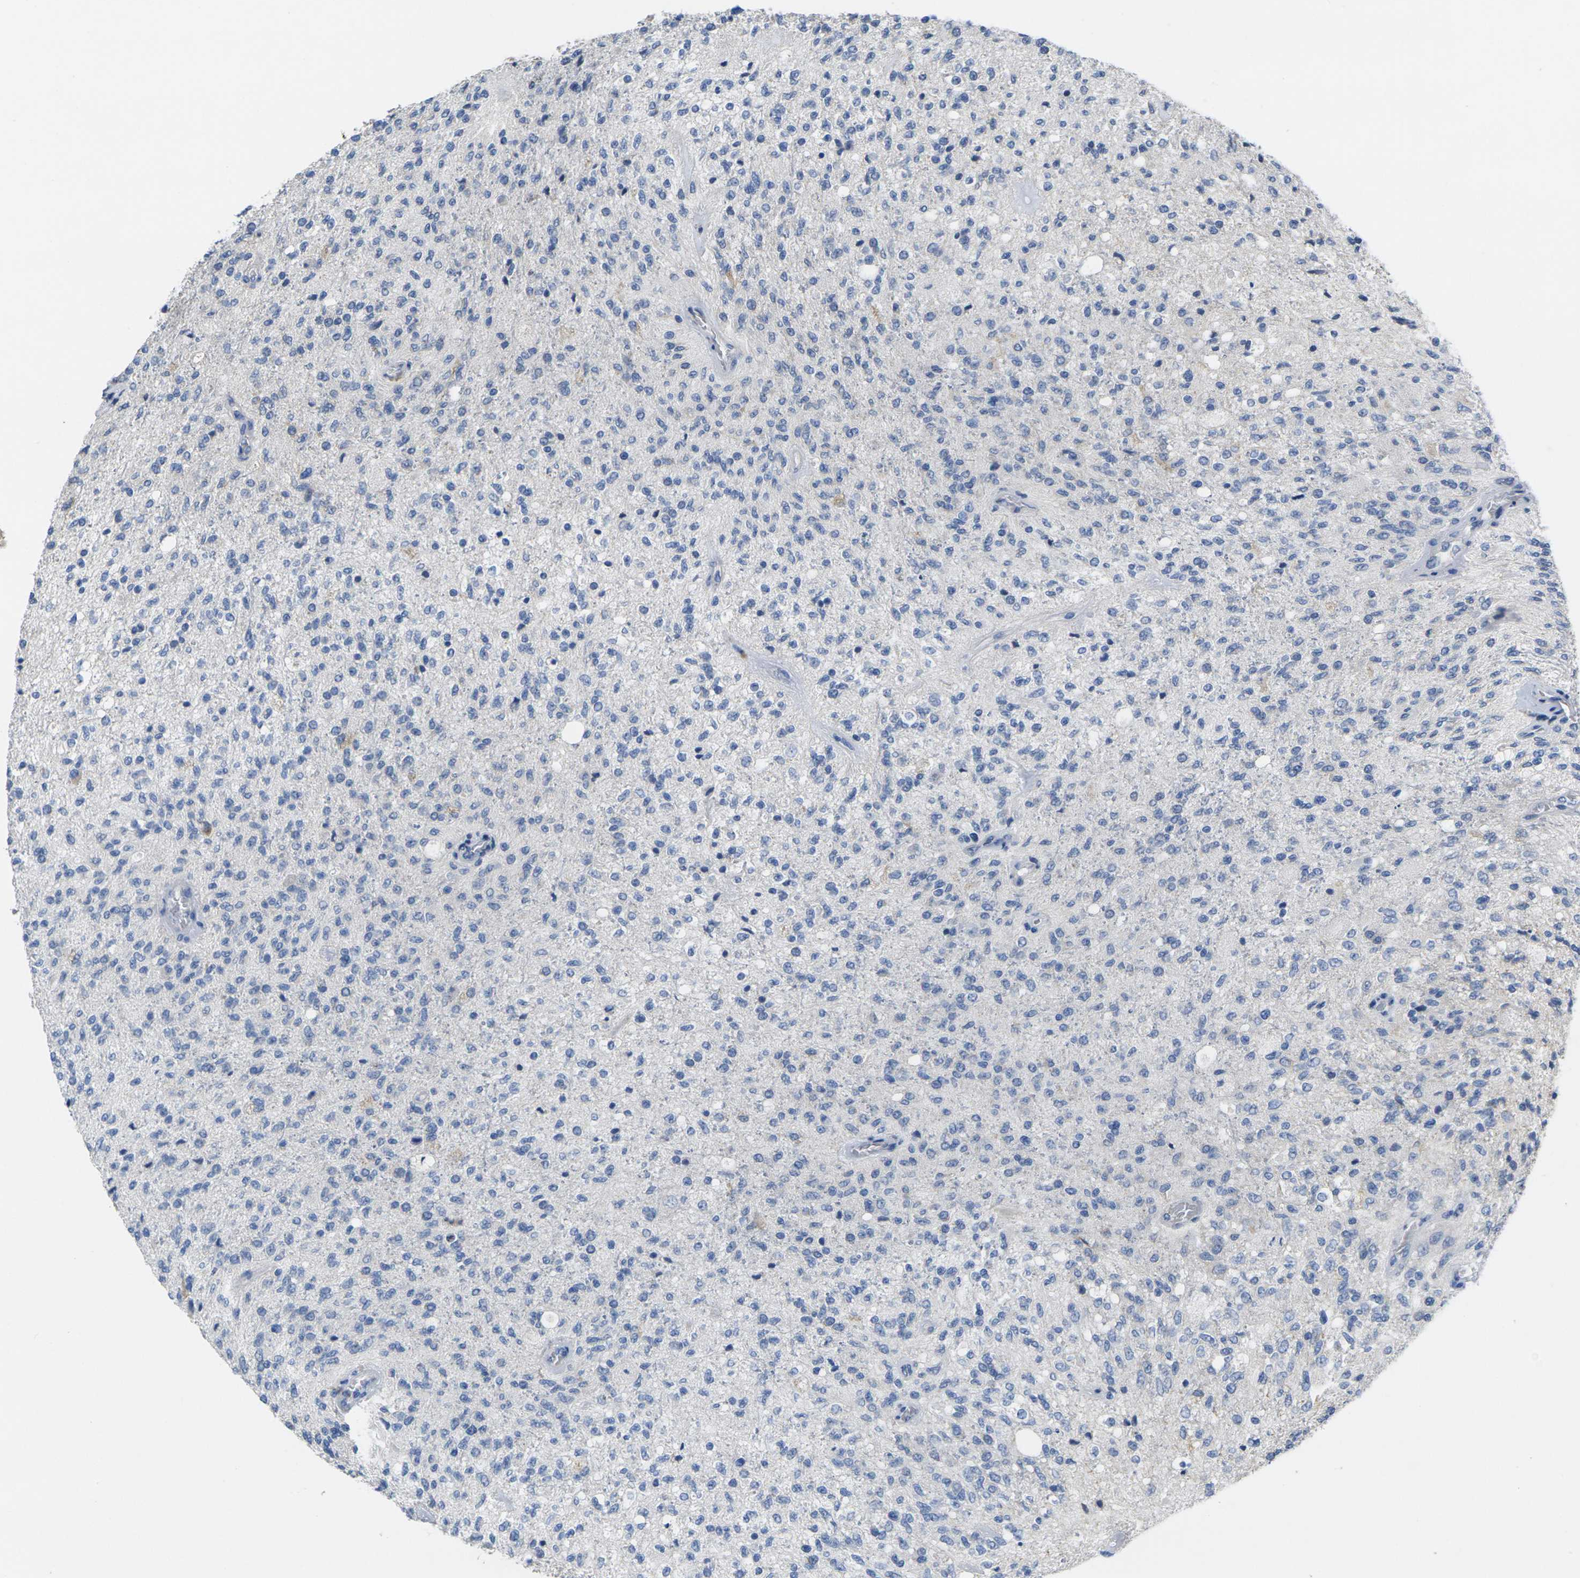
{"staining": {"intensity": "negative", "quantity": "none", "location": "none"}, "tissue": "glioma", "cell_type": "Tumor cells", "image_type": "cancer", "snomed": [{"axis": "morphology", "description": "Normal tissue, NOS"}, {"axis": "morphology", "description": "Glioma, malignant, High grade"}, {"axis": "topography", "description": "Cerebral cortex"}], "caption": "Immunohistochemistry (IHC) photomicrograph of human malignant high-grade glioma stained for a protein (brown), which shows no positivity in tumor cells.", "gene": "TNNI3", "patient": {"sex": "male", "age": 77}}